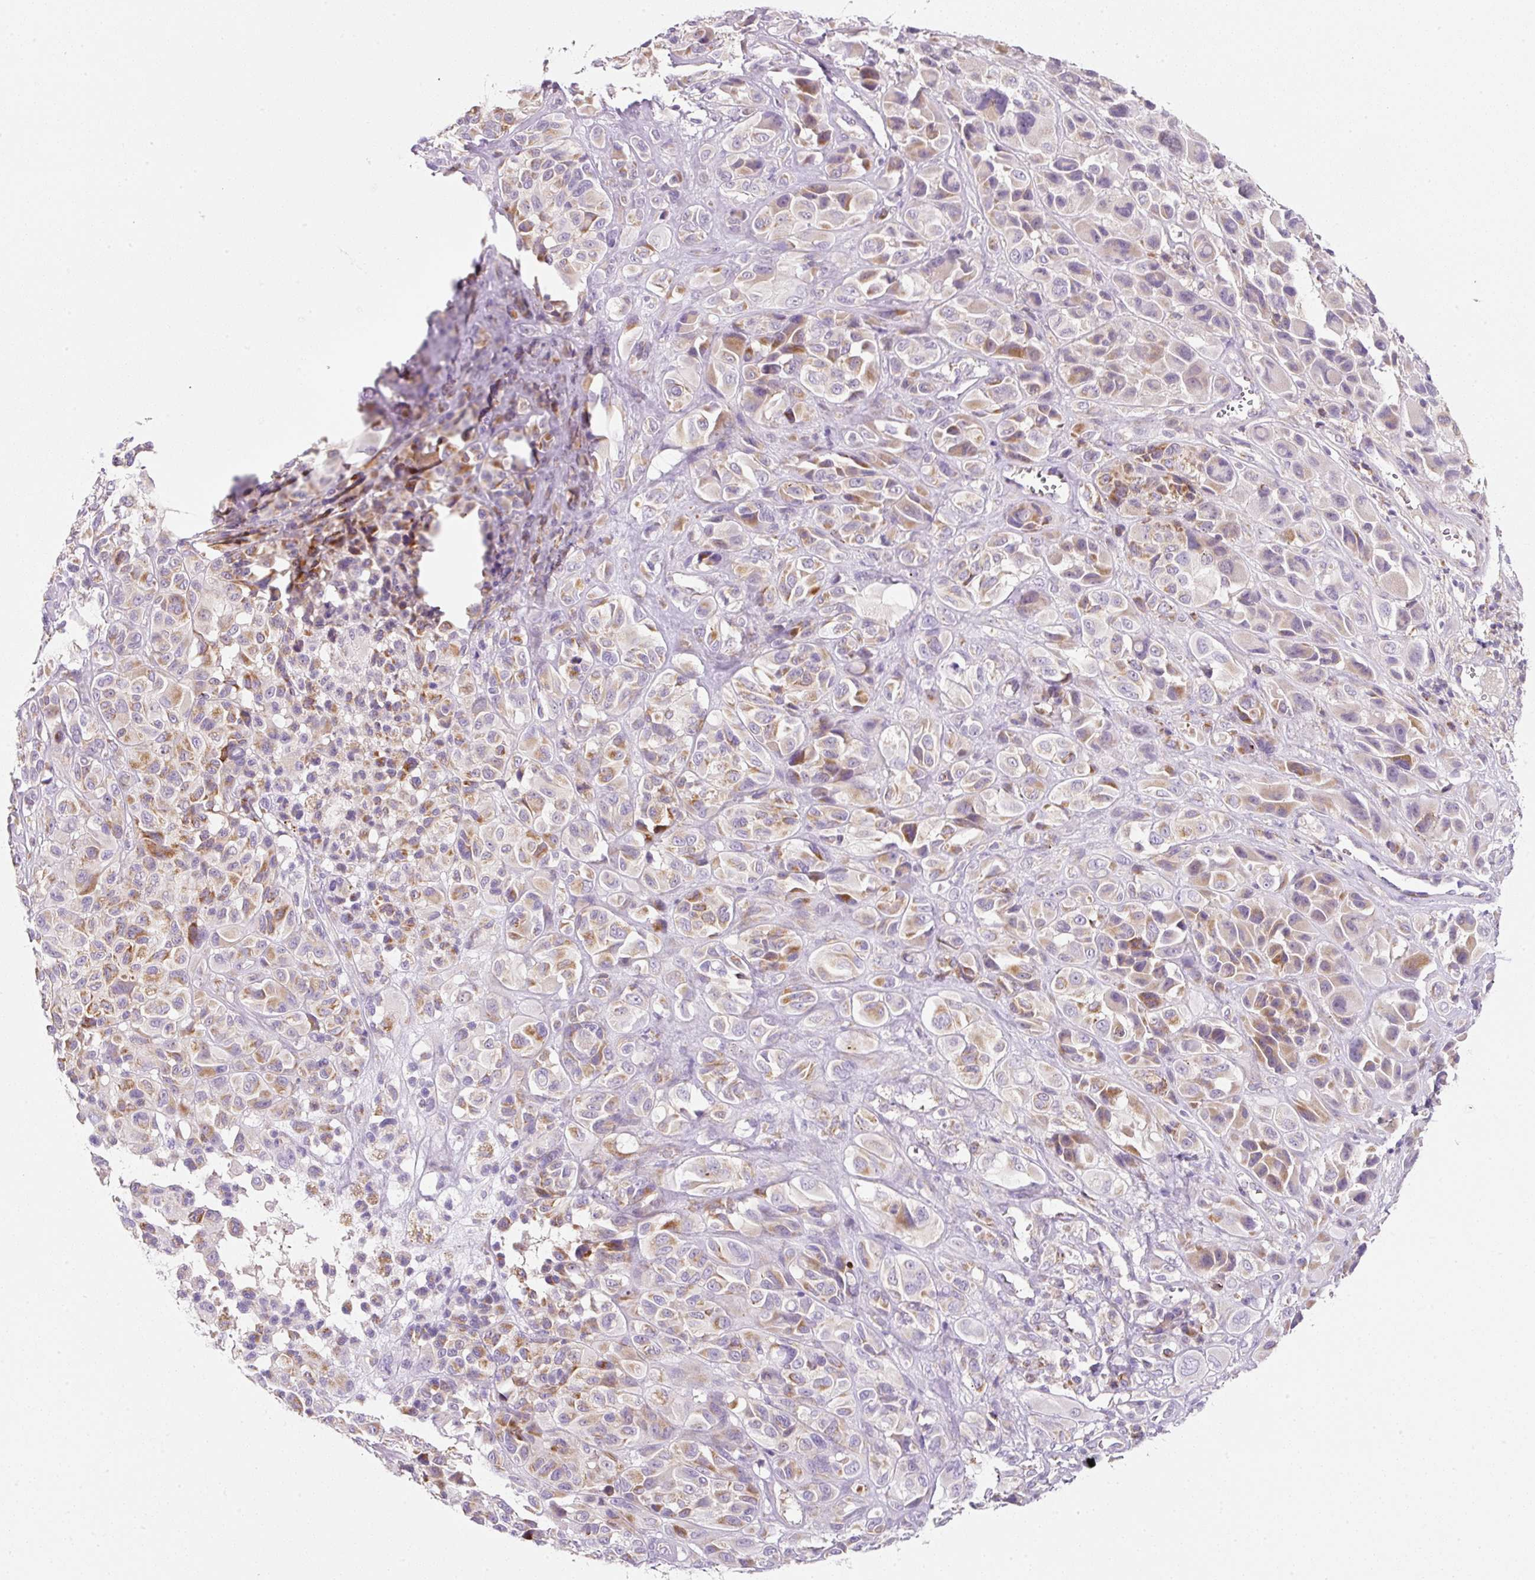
{"staining": {"intensity": "moderate", "quantity": ">75%", "location": "cytoplasmic/membranous"}, "tissue": "melanoma", "cell_type": "Tumor cells", "image_type": "cancer", "snomed": [{"axis": "morphology", "description": "Malignant melanoma, NOS"}, {"axis": "topography", "description": "Skin of trunk"}], "caption": "The histopathology image shows immunohistochemical staining of malignant melanoma. There is moderate cytoplasmic/membranous positivity is seen in approximately >75% of tumor cells. Ihc stains the protein of interest in brown and the nuclei are stained blue.", "gene": "NDUFA1", "patient": {"sex": "male", "age": 71}}